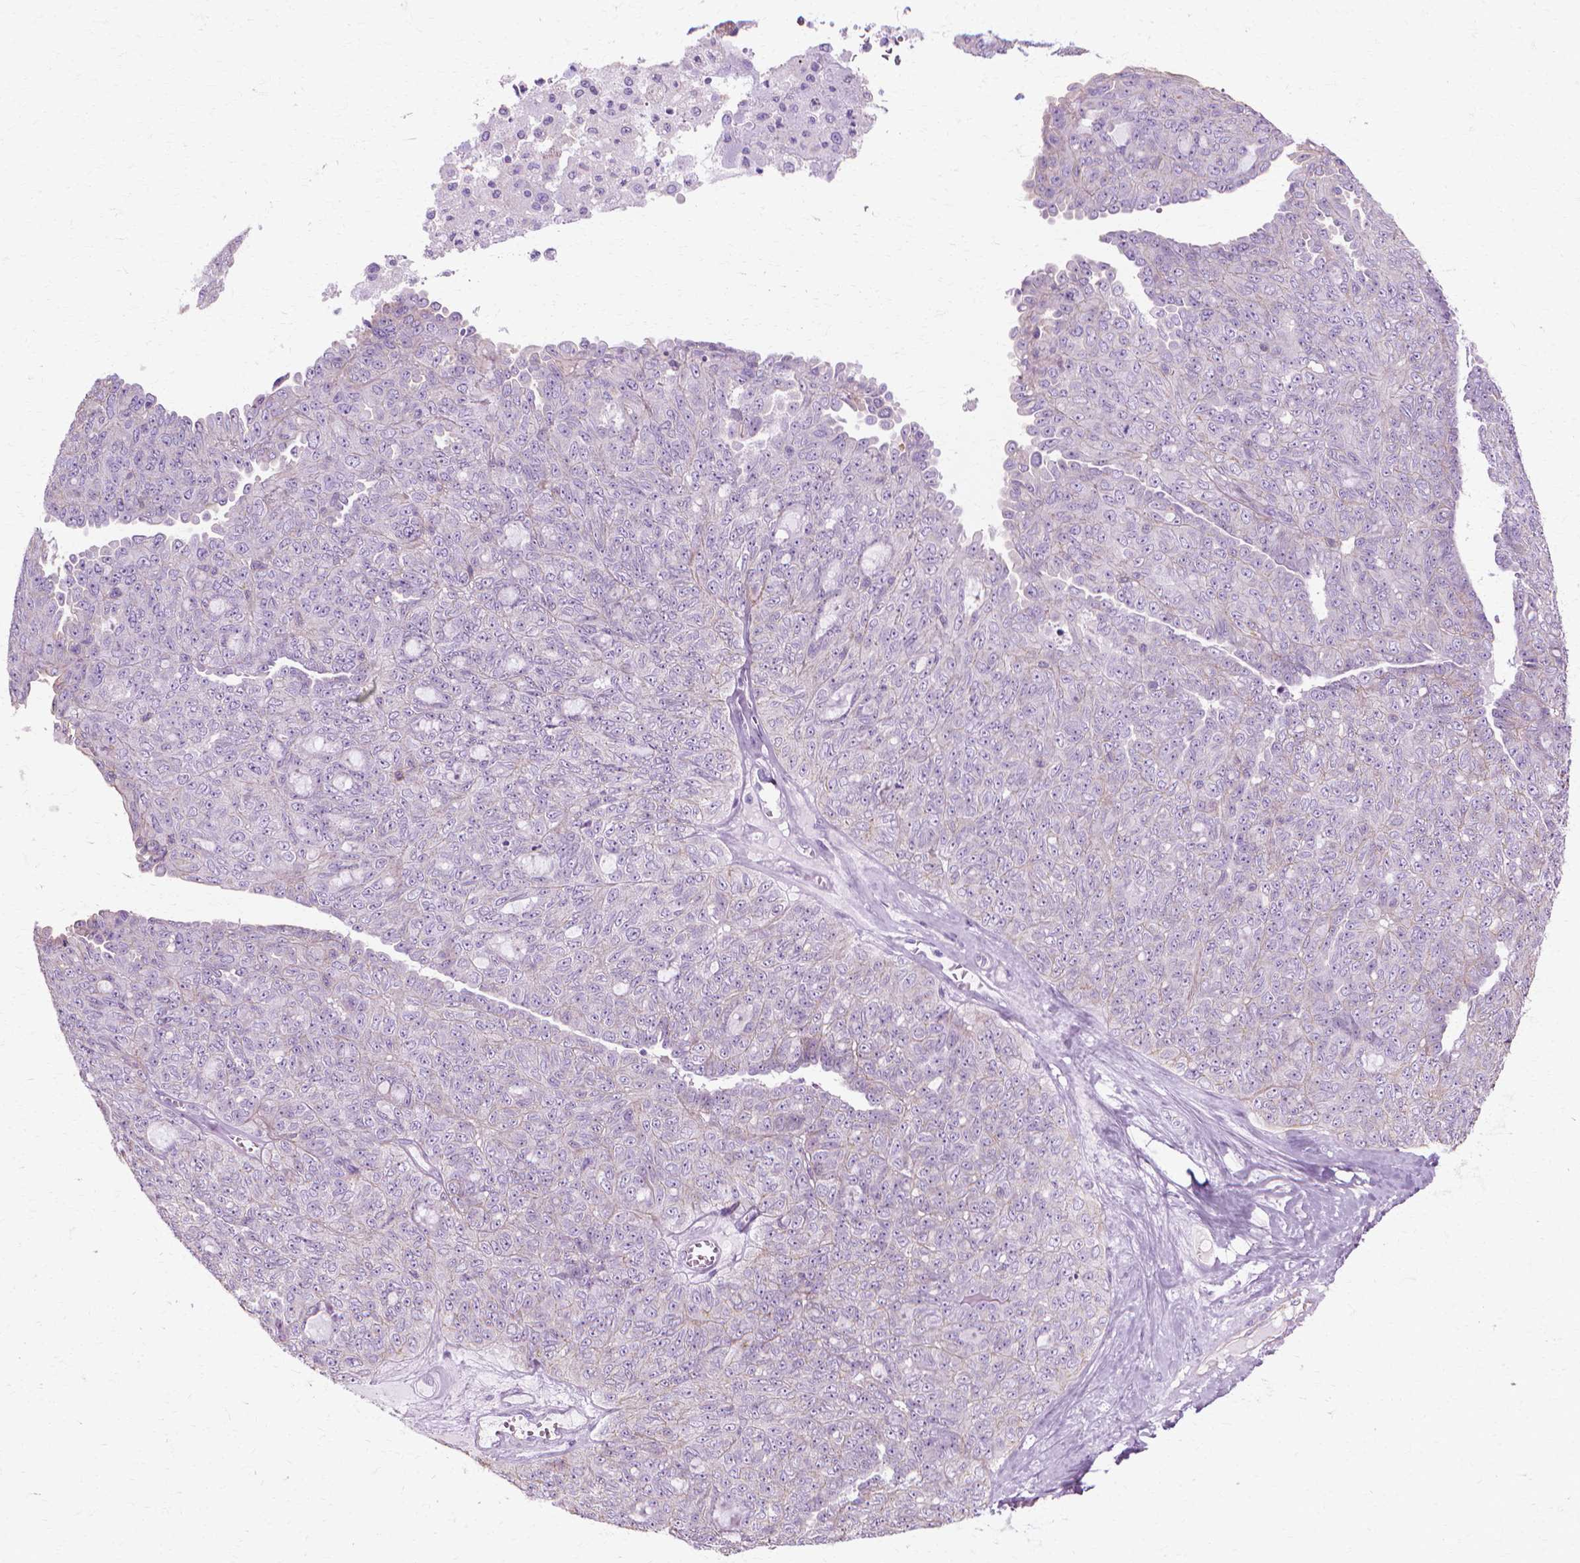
{"staining": {"intensity": "negative", "quantity": "none", "location": "none"}, "tissue": "ovarian cancer", "cell_type": "Tumor cells", "image_type": "cancer", "snomed": [{"axis": "morphology", "description": "Cystadenocarcinoma, serous, NOS"}, {"axis": "topography", "description": "Ovary"}], "caption": "Tumor cells are negative for protein expression in human ovarian serous cystadenocarcinoma.", "gene": "CFAP157", "patient": {"sex": "female", "age": 71}}